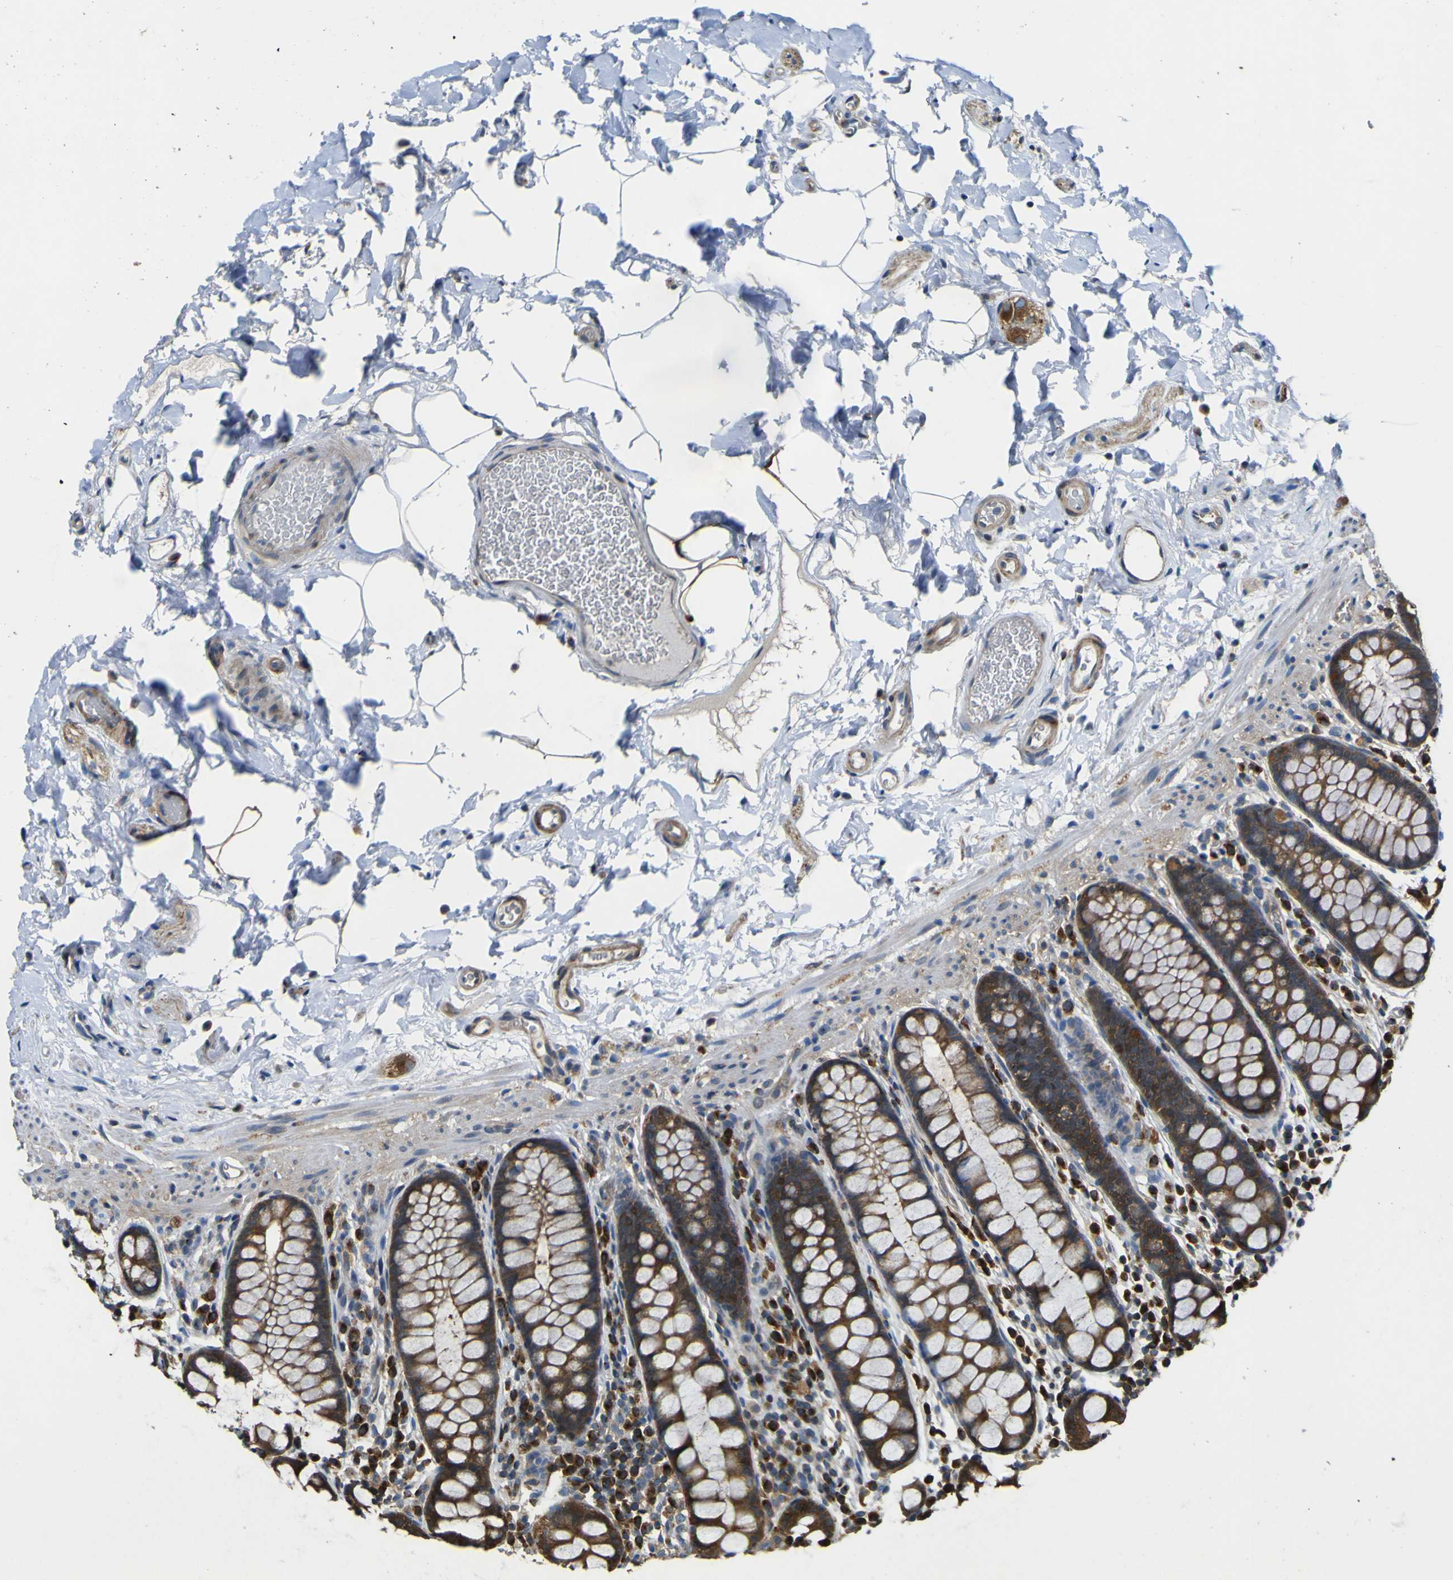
{"staining": {"intensity": "weak", "quantity": ">75%", "location": "cytoplasmic/membranous"}, "tissue": "colon", "cell_type": "Endothelial cells", "image_type": "normal", "snomed": [{"axis": "morphology", "description": "Normal tissue, NOS"}, {"axis": "topography", "description": "Colon"}], "caption": "Colon was stained to show a protein in brown. There is low levels of weak cytoplasmic/membranous positivity in about >75% of endothelial cells.", "gene": "EML2", "patient": {"sex": "female", "age": 80}}